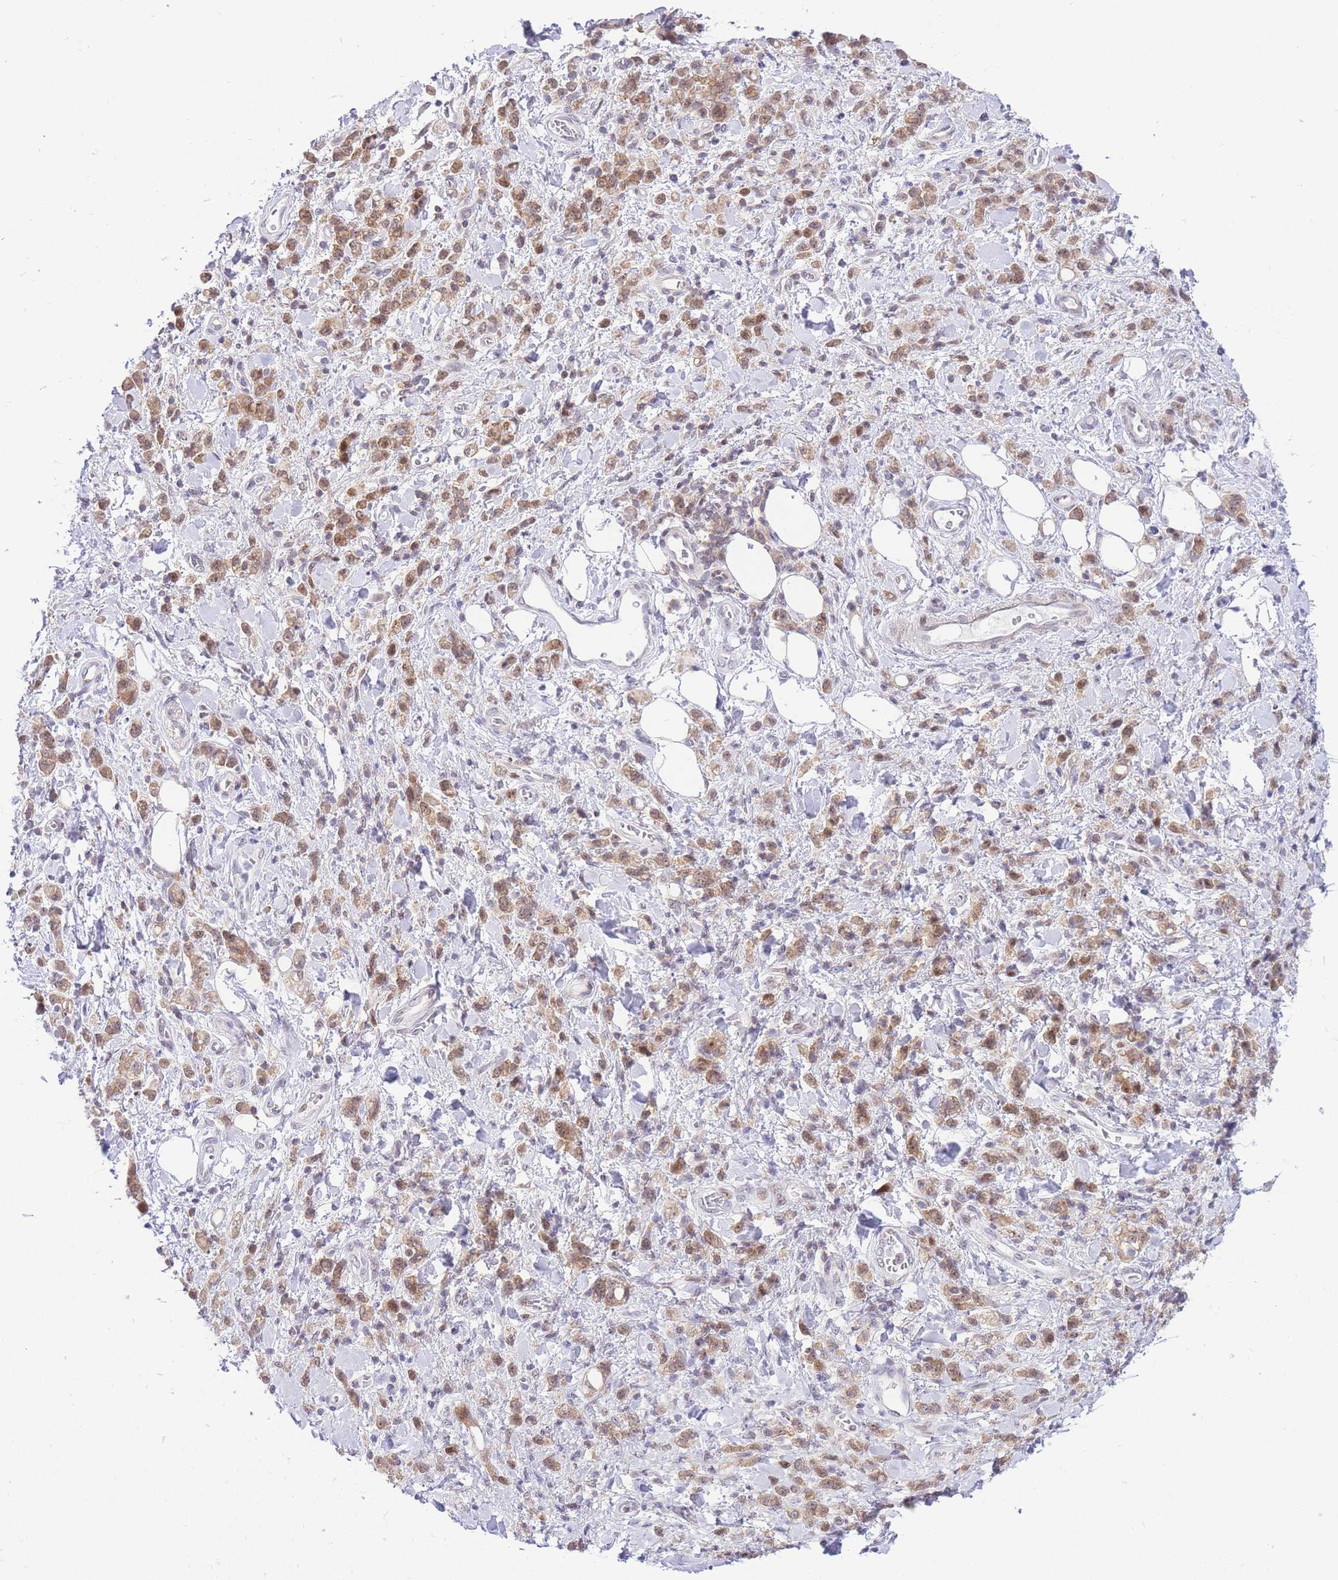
{"staining": {"intensity": "moderate", "quantity": ">75%", "location": "cytoplasmic/membranous,nuclear"}, "tissue": "stomach cancer", "cell_type": "Tumor cells", "image_type": "cancer", "snomed": [{"axis": "morphology", "description": "Adenocarcinoma, NOS"}, {"axis": "topography", "description": "Stomach"}], "caption": "Human stomach cancer (adenocarcinoma) stained for a protein (brown) demonstrates moderate cytoplasmic/membranous and nuclear positive expression in about >75% of tumor cells.", "gene": "STK39", "patient": {"sex": "male", "age": 77}}